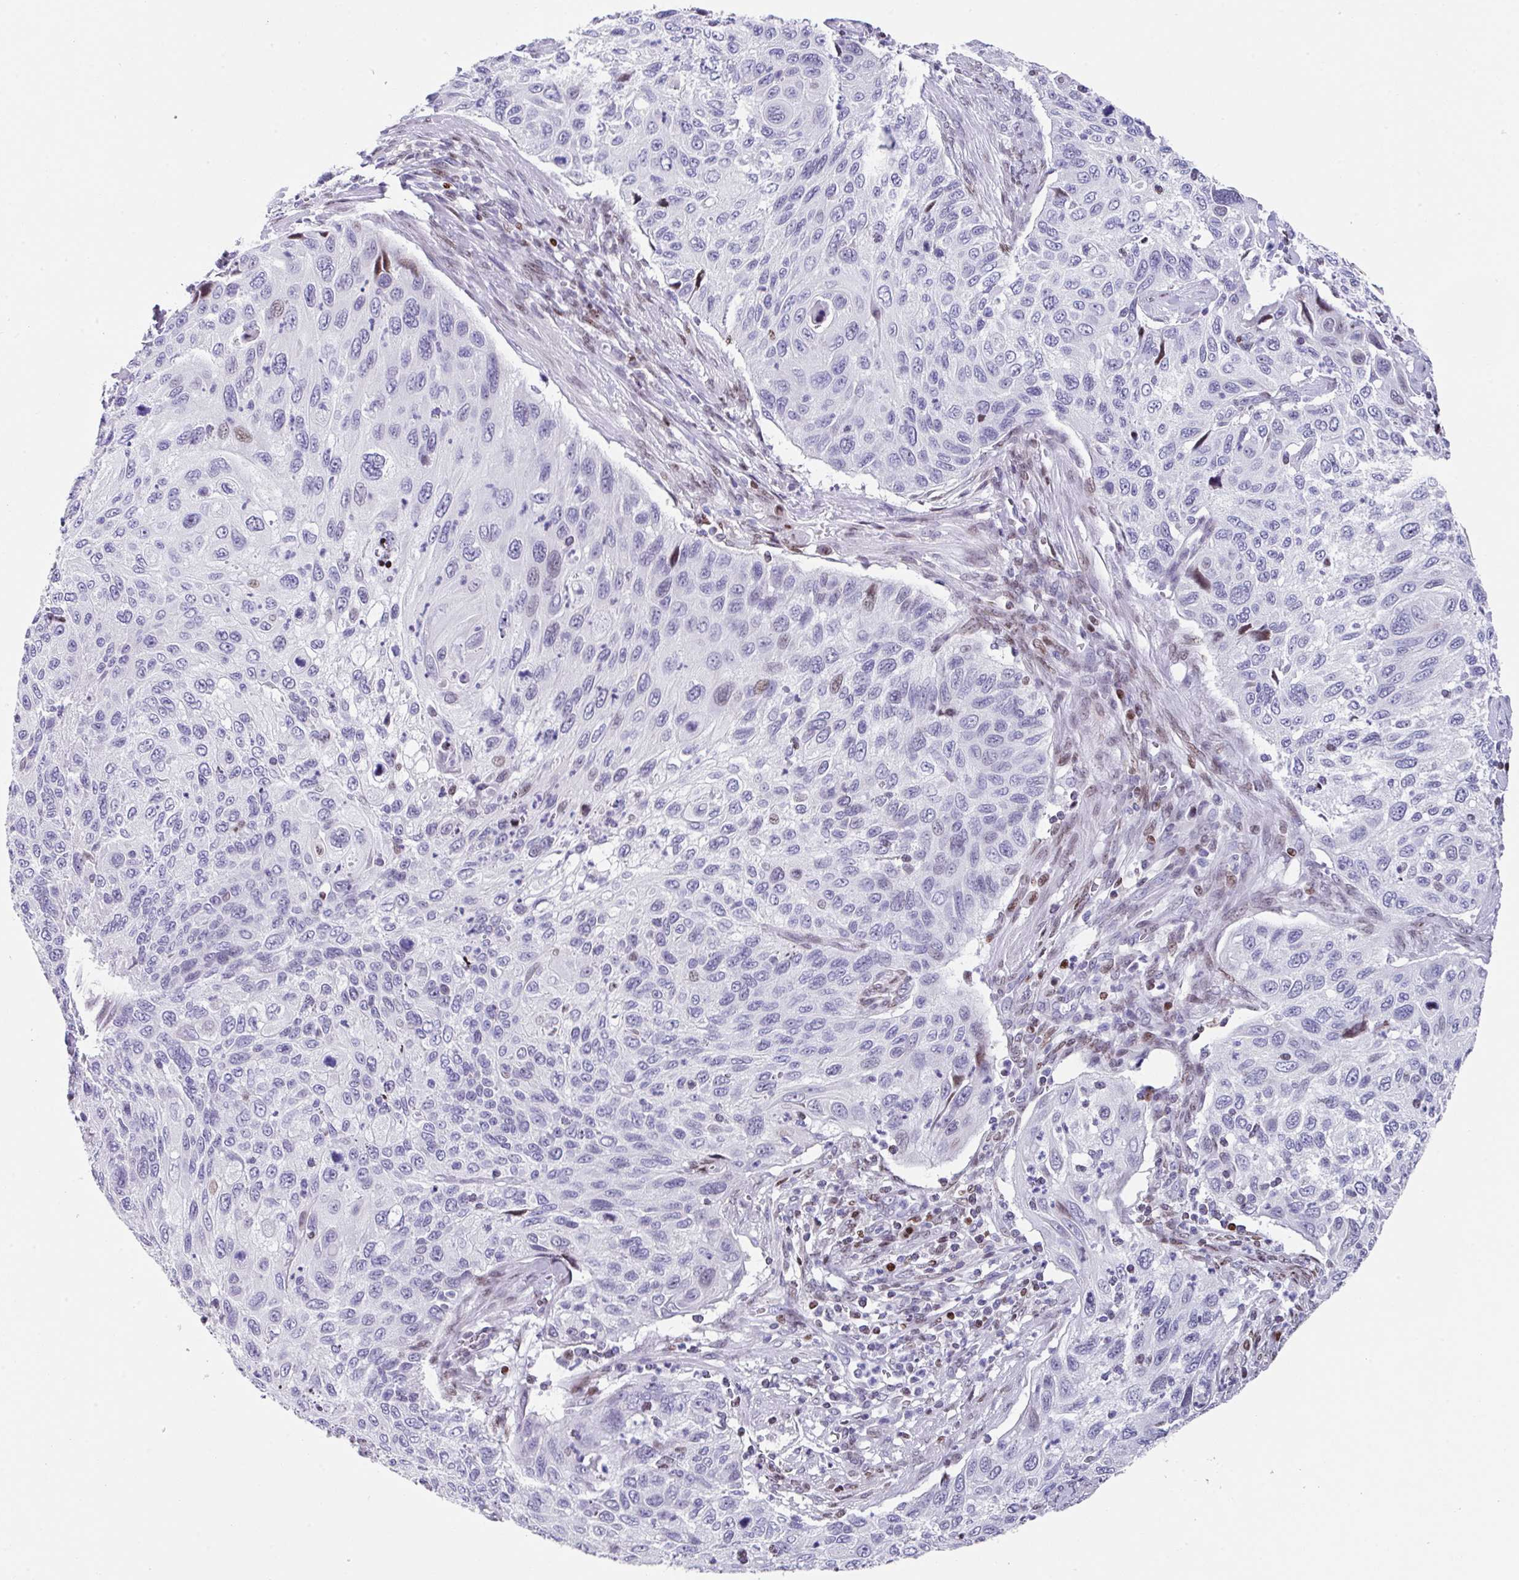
{"staining": {"intensity": "moderate", "quantity": "<25%", "location": "nuclear"}, "tissue": "cervical cancer", "cell_type": "Tumor cells", "image_type": "cancer", "snomed": [{"axis": "morphology", "description": "Squamous cell carcinoma, NOS"}, {"axis": "topography", "description": "Cervix"}], "caption": "The histopathology image reveals a brown stain indicating the presence of a protein in the nuclear of tumor cells in cervical squamous cell carcinoma. The protein is shown in brown color, while the nuclei are stained blue.", "gene": "TCF3", "patient": {"sex": "female", "age": 70}}